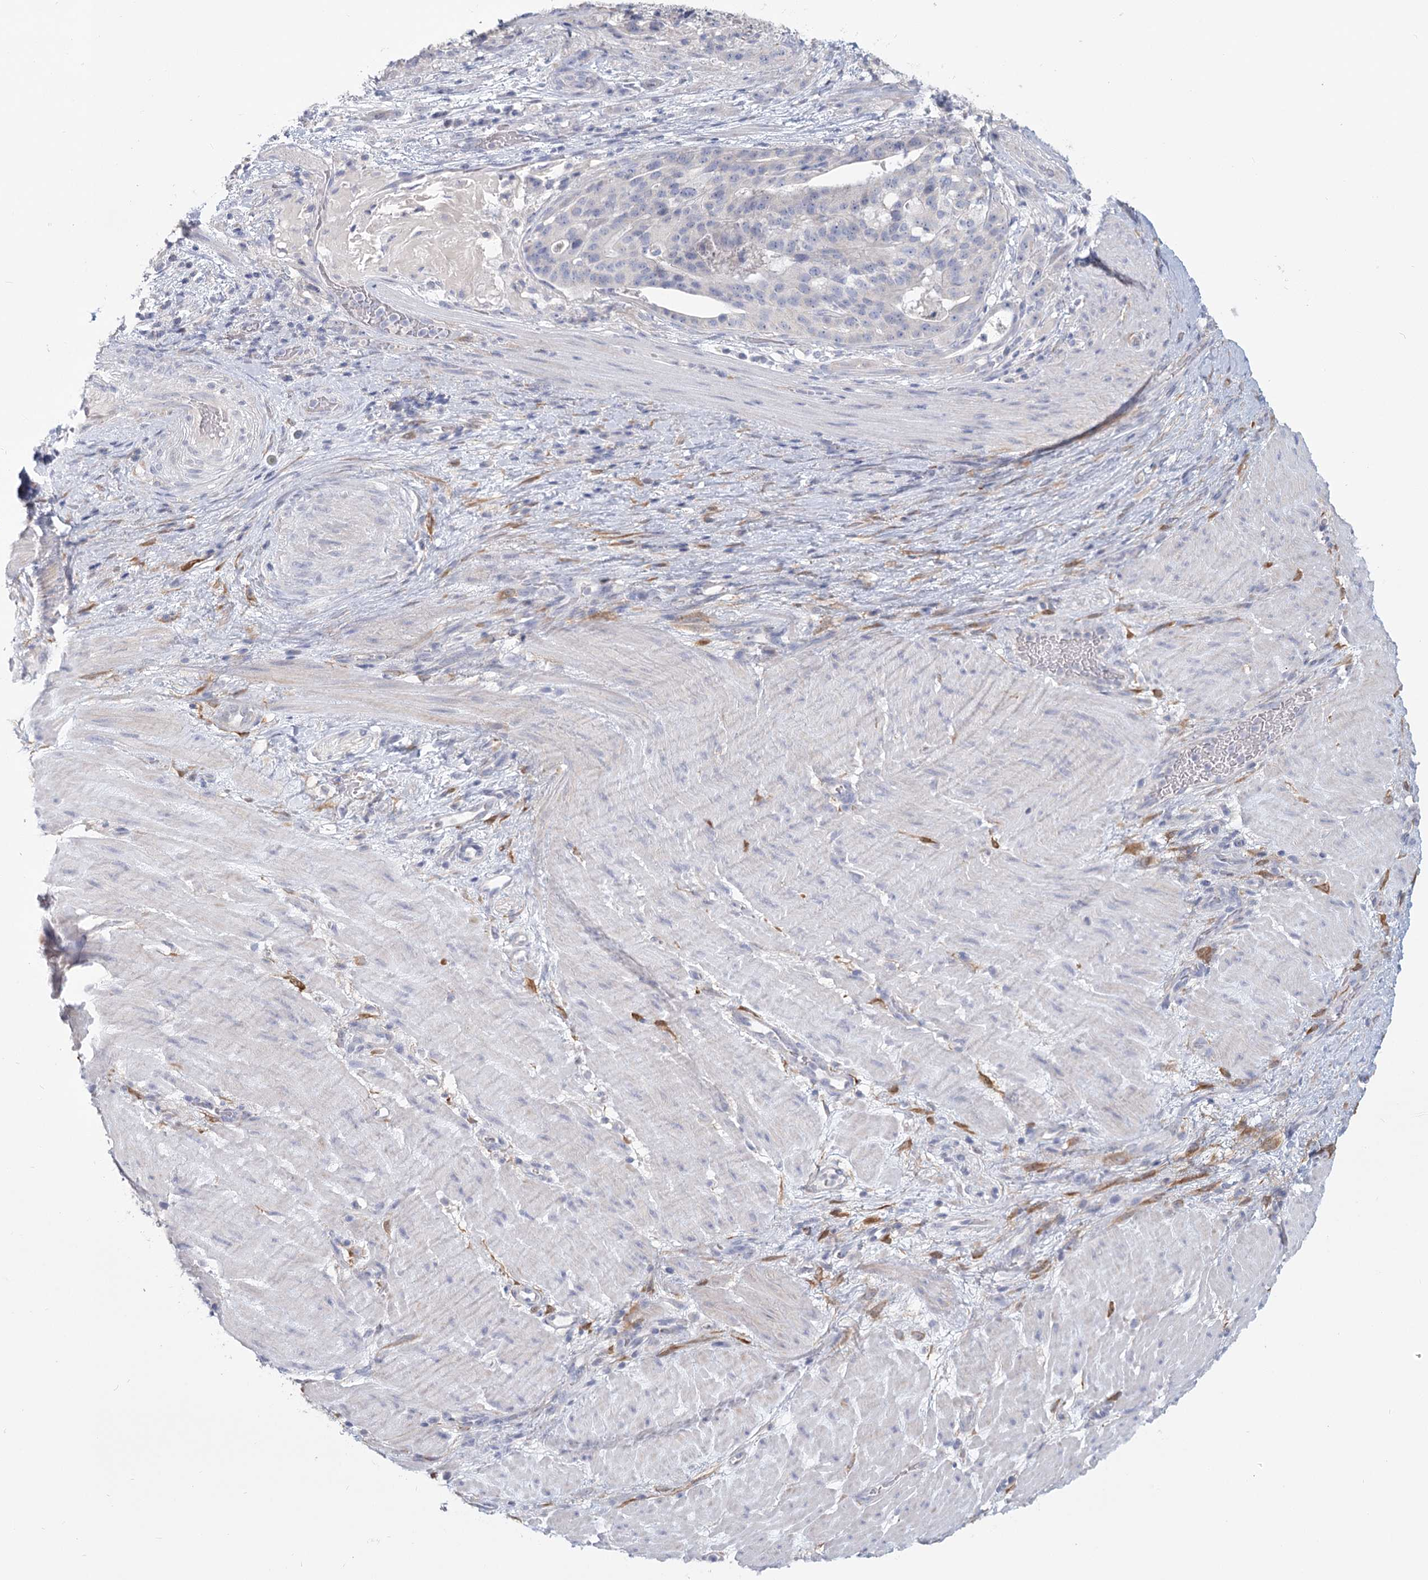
{"staining": {"intensity": "negative", "quantity": "none", "location": "none"}, "tissue": "stomach cancer", "cell_type": "Tumor cells", "image_type": "cancer", "snomed": [{"axis": "morphology", "description": "Adenocarcinoma, NOS"}, {"axis": "topography", "description": "Stomach"}], "caption": "Human adenocarcinoma (stomach) stained for a protein using immunohistochemistry (IHC) exhibits no positivity in tumor cells.", "gene": "CNTLN", "patient": {"sex": "male", "age": 48}}